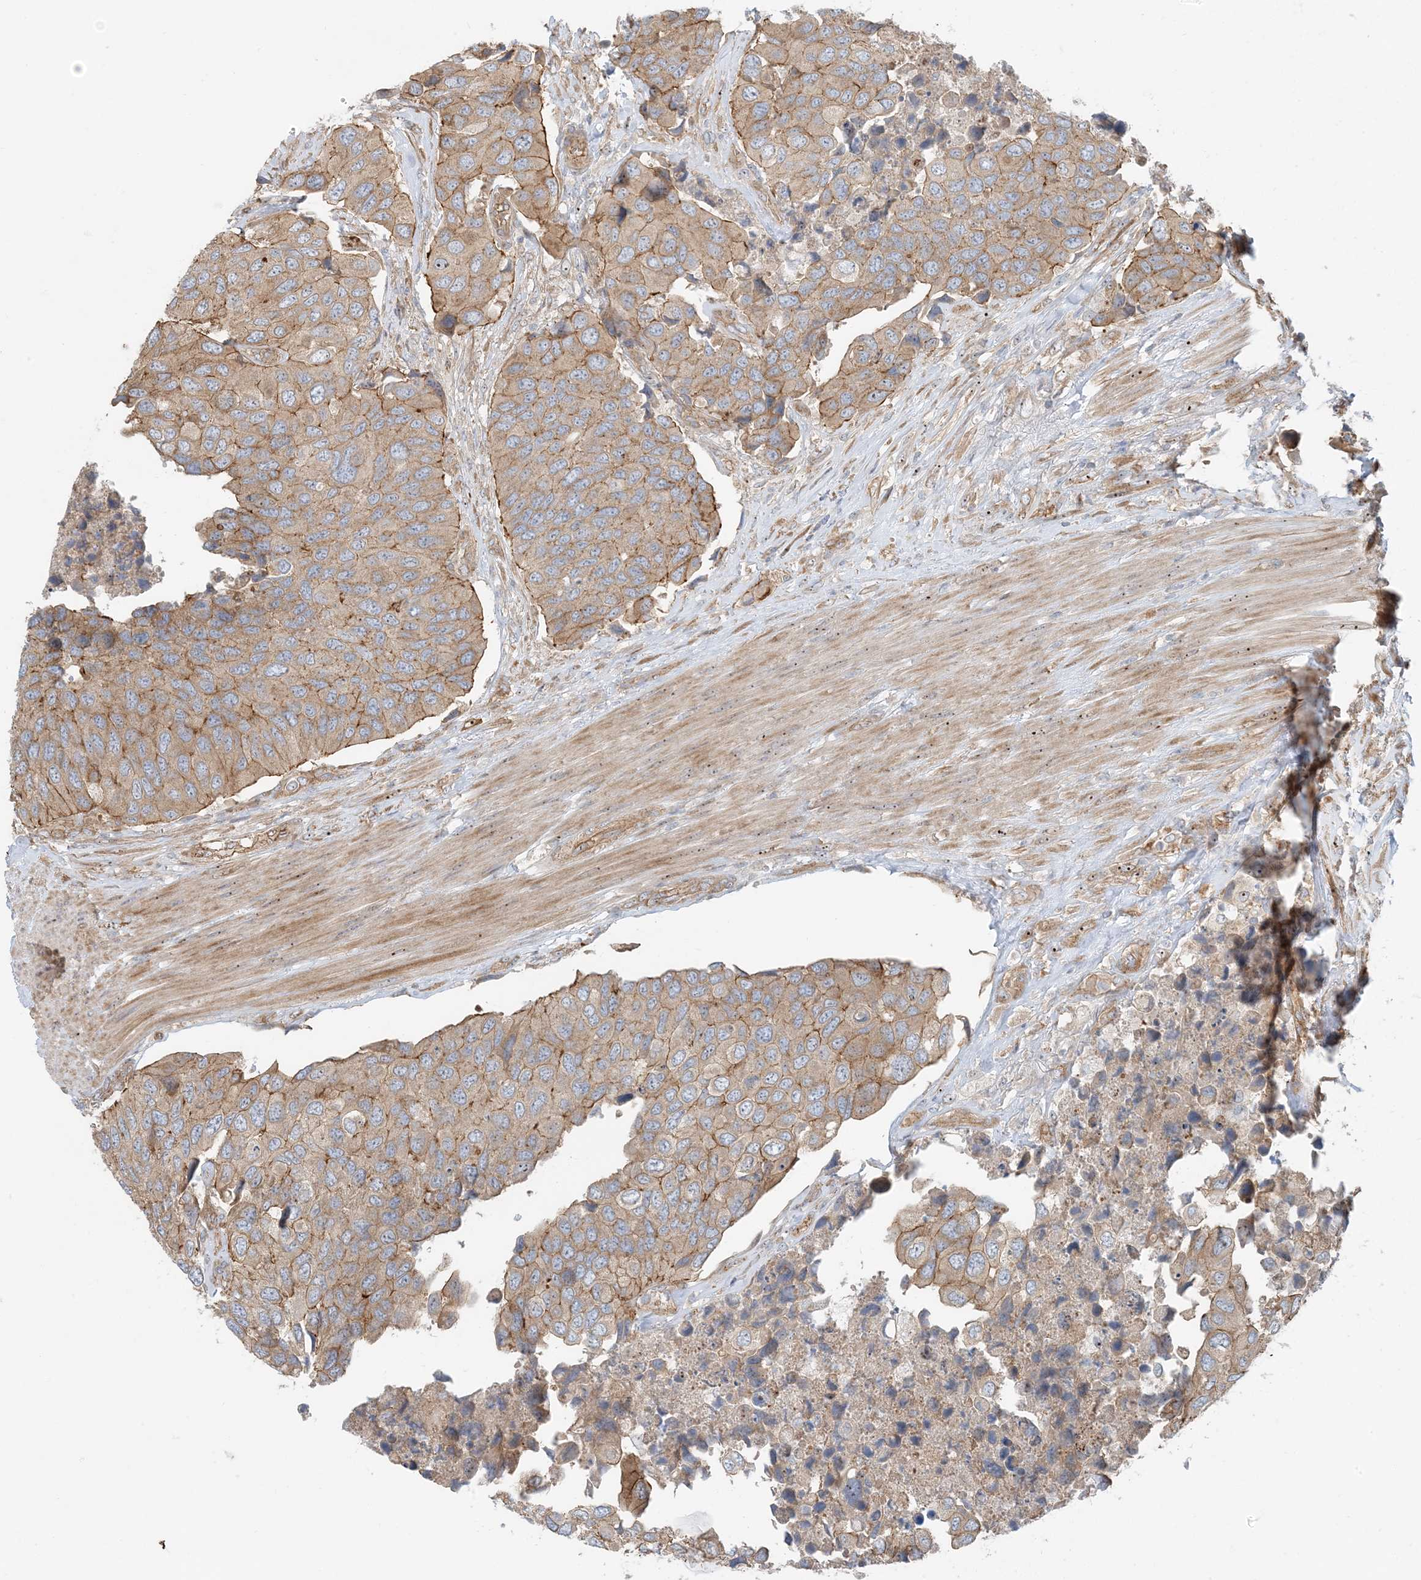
{"staining": {"intensity": "moderate", "quantity": ">75%", "location": "cytoplasmic/membranous"}, "tissue": "urothelial cancer", "cell_type": "Tumor cells", "image_type": "cancer", "snomed": [{"axis": "morphology", "description": "Urothelial carcinoma, High grade"}, {"axis": "topography", "description": "Urinary bladder"}], "caption": "Urothelial cancer stained for a protein (brown) demonstrates moderate cytoplasmic/membranous positive staining in about >75% of tumor cells.", "gene": "MYL5", "patient": {"sex": "male", "age": 74}}